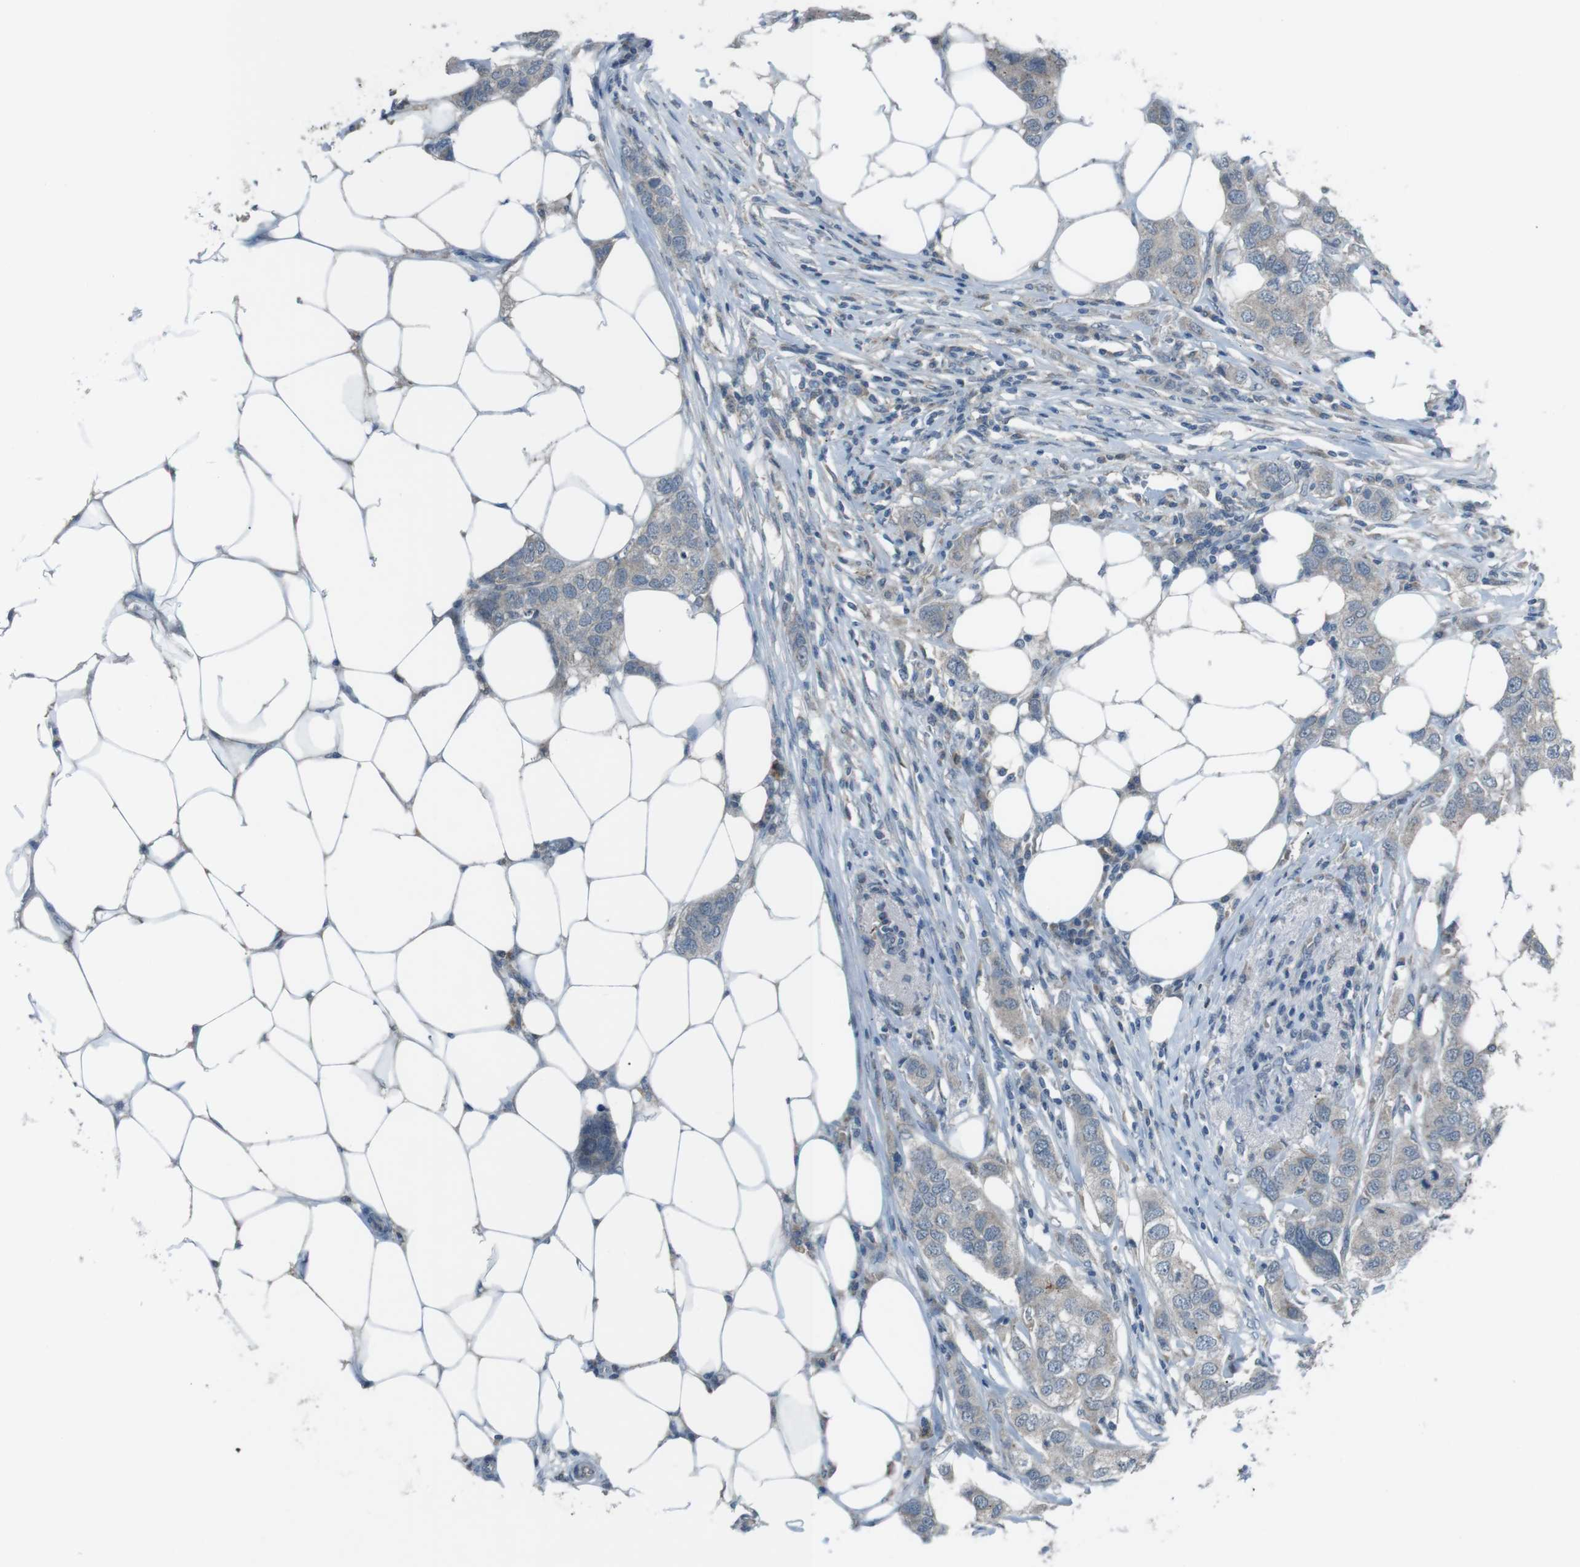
{"staining": {"intensity": "weak", "quantity": "25%-75%", "location": "cytoplasmic/membranous"}, "tissue": "breast cancer", "cell_type": "Tumor cells", "image_type": "cancer", "snomed": [{"axis": "morphology", "description": "Duct carcinoma"}, {"axis": "topography", "description": "Breast"}], "caption": "A micrograph of human breast invasive ductal carcinoma stained for a protein shows weak cytoplasmic/membranous brown staining in tumor cells.", "gene": "FCRLA", "patient": {"sex": "female", "age": 50}}